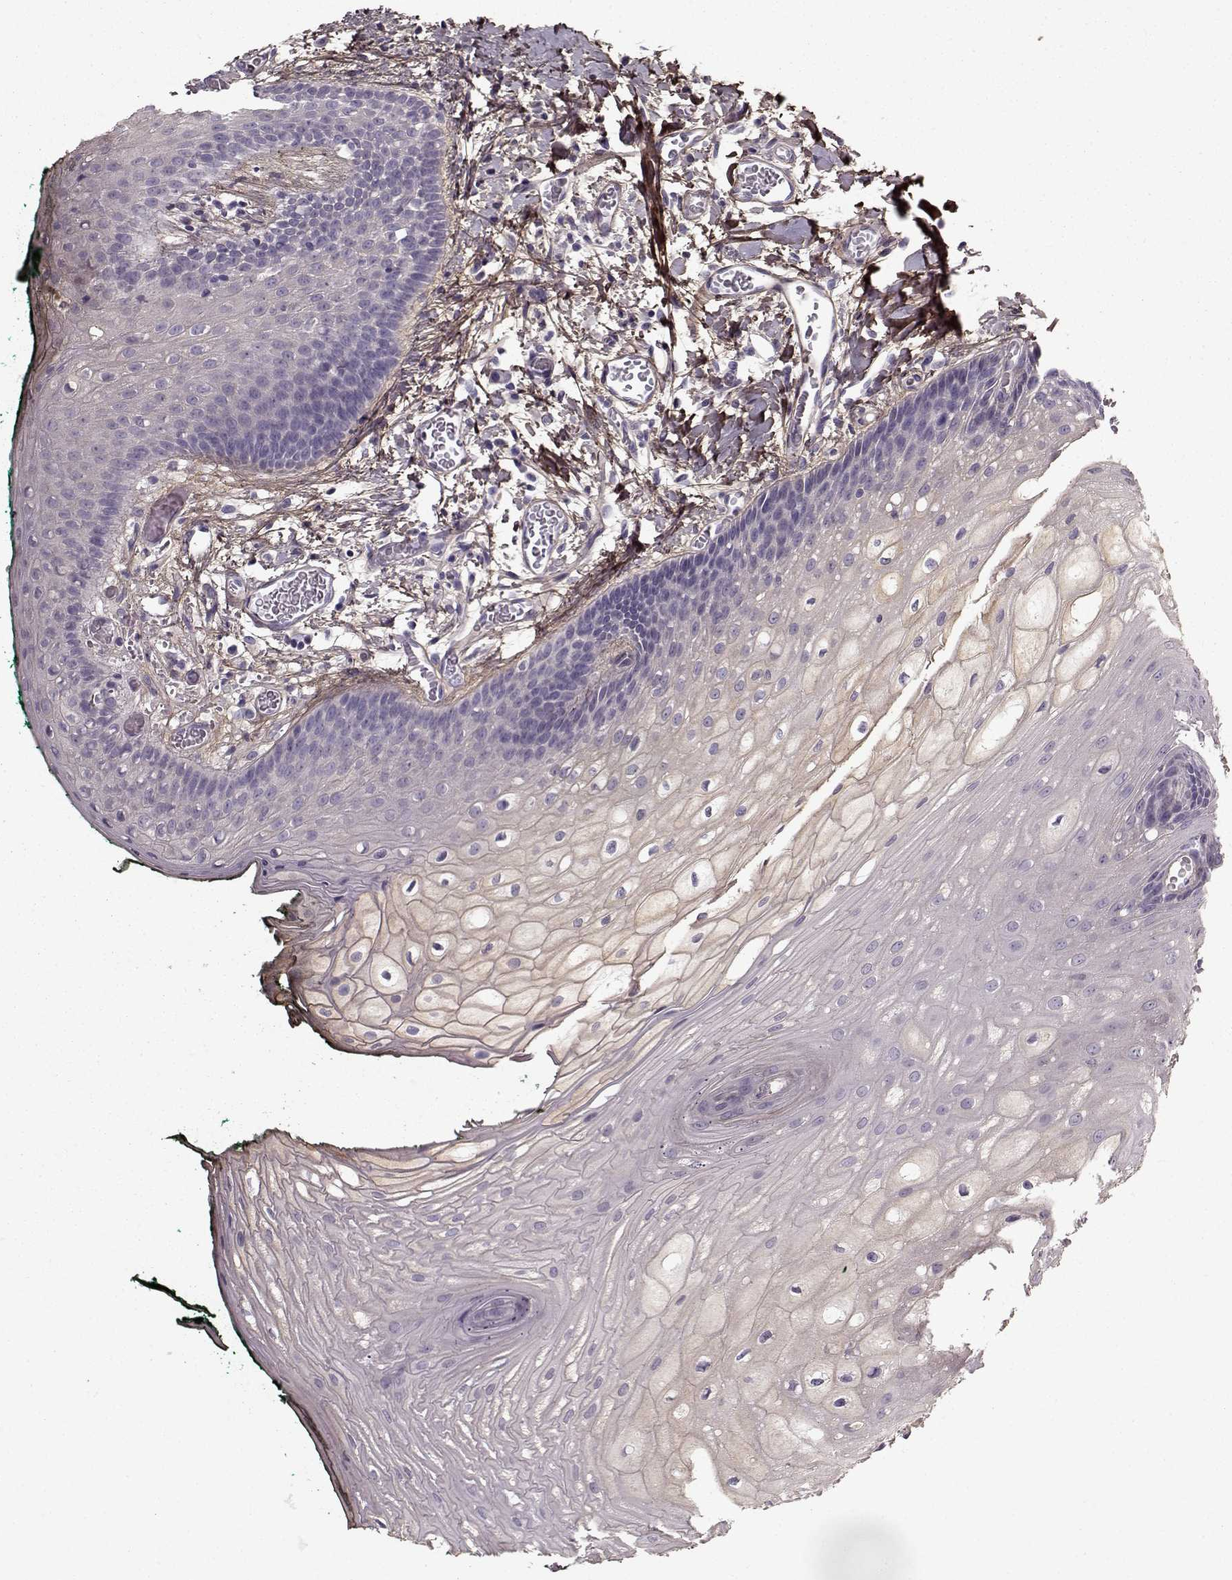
{"staining": {"intensity": "negative", "quantity": "none", "location": "none"}, "tissue": "oral mucosa", "cell_type": "Squamous epithelial cells", "image_type": "normal", "snomed": [{"axis": "morphology", "description": "Normal tissue, NOS"}, {"axis": "topography", "description": "Oral tissue"}, {"axis": "topography", "description": "Head-Neck"}], "caption": "Immunohistochemistry (IHC) image of normal oral mucosa stained for a protein (brown), which shows no expression in squamous epithelial cells.", "gene": "LUM", "patient": {"sex": "female", "age": 68}}